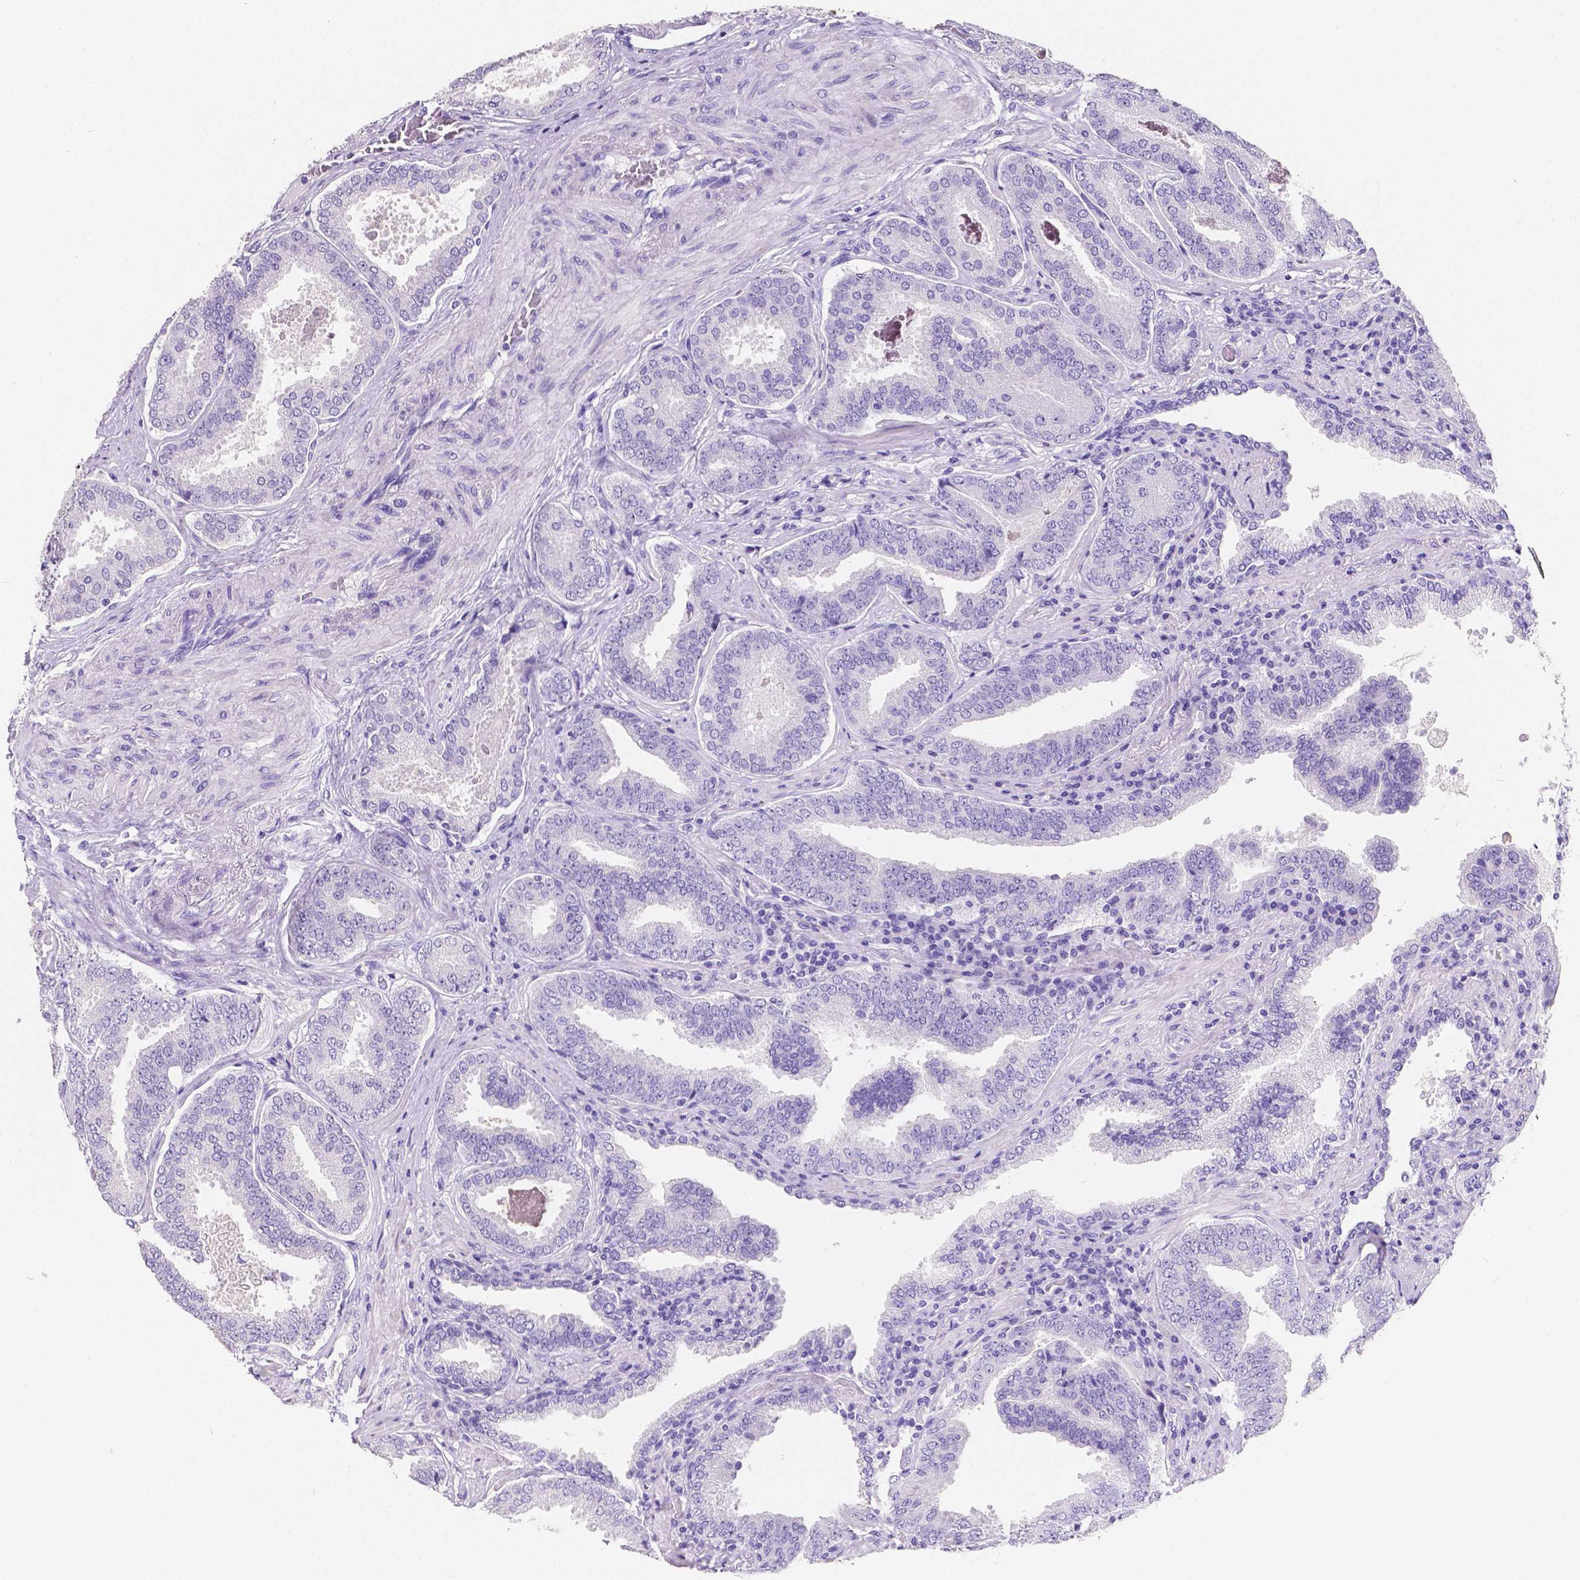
{"staining": {"intensity": "negative", "quantity": "none", "location": "none"}, "tissue": "prostate cancer", "cell_type": "Tumor cells", "image_type": "cancer", "snomed": [{"axis": "morphology", "description": "Adenocarcinoma, NOS"}, {"axis": "topography", "description": "Prostate"}], "caption": "High magnification brightfield microscopy of adenocarcinoma (prostate) stained with DAB (brown) and counterstained with hematoxylin (blue): tumor cells show no significant positivity.", "gene": "SATB2", "patient": {"sex": "male", "age": 64}}